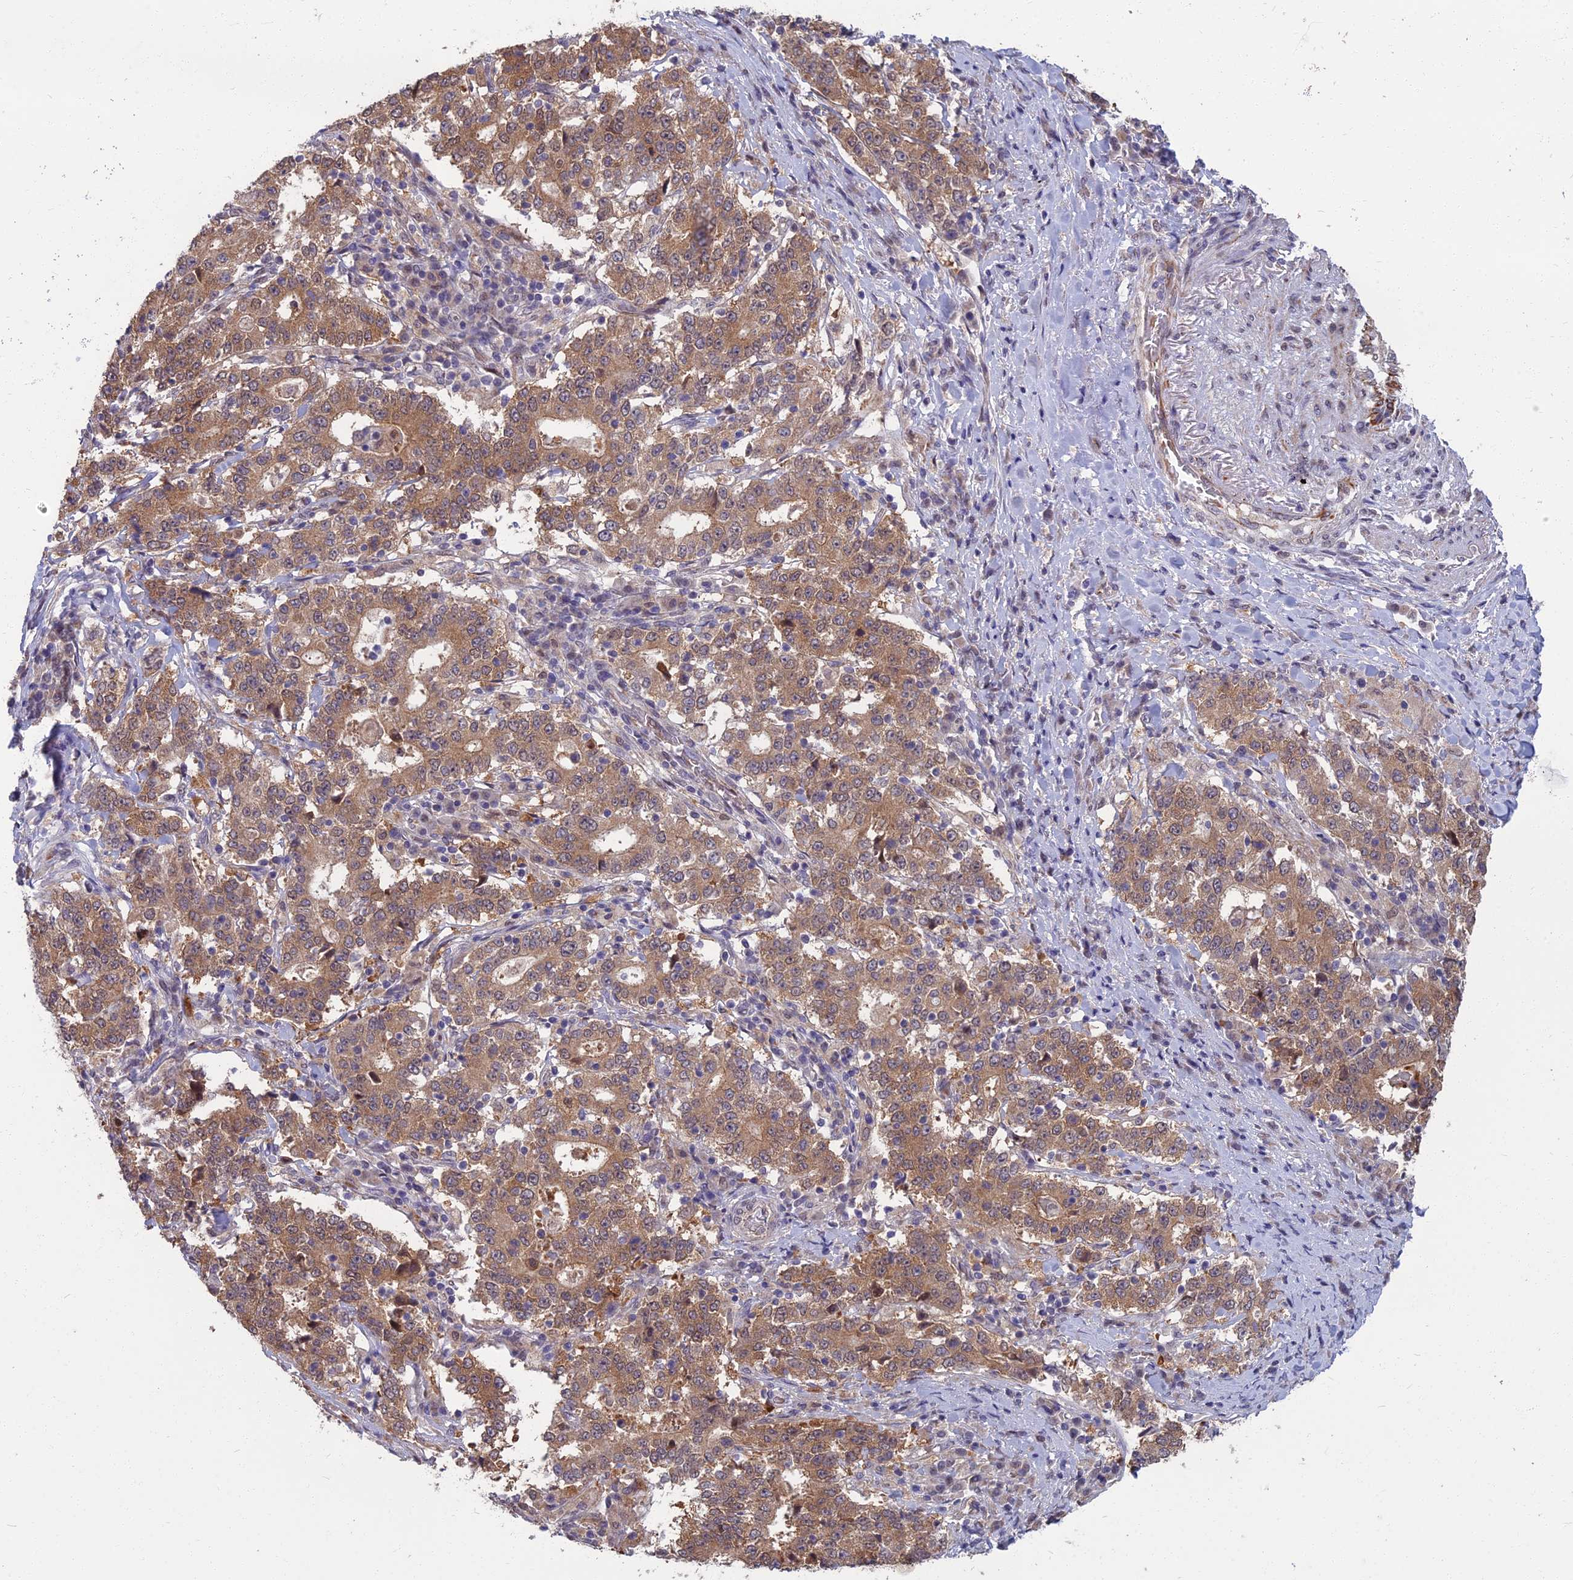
{"staining": {"intensity": "moderate", "quantity": ">75%", "location": "cytoplasmic/membranous"}, "tissue": "stomach cancer", "cell_type": "Tumor cells", "image_type": "cancer", "snomed": [{"axis": "morphology", "description": "Adenocarcinoma, NOS"}, {"axis": "topography", "description": "Stomach"}], "caption": "Immunohistochemistry (DAB) staining of adenocarcinoma (stomach) shows moderate cytoplasmic/membranous protein positivity in approximately >75% of tumor cells. (DAB (3,3'-diaminobenzidine) IHC with brightfield microscopy, high magnification).", "gene": "NR4A3", "patient": {"sex": "male", "age": 59}}